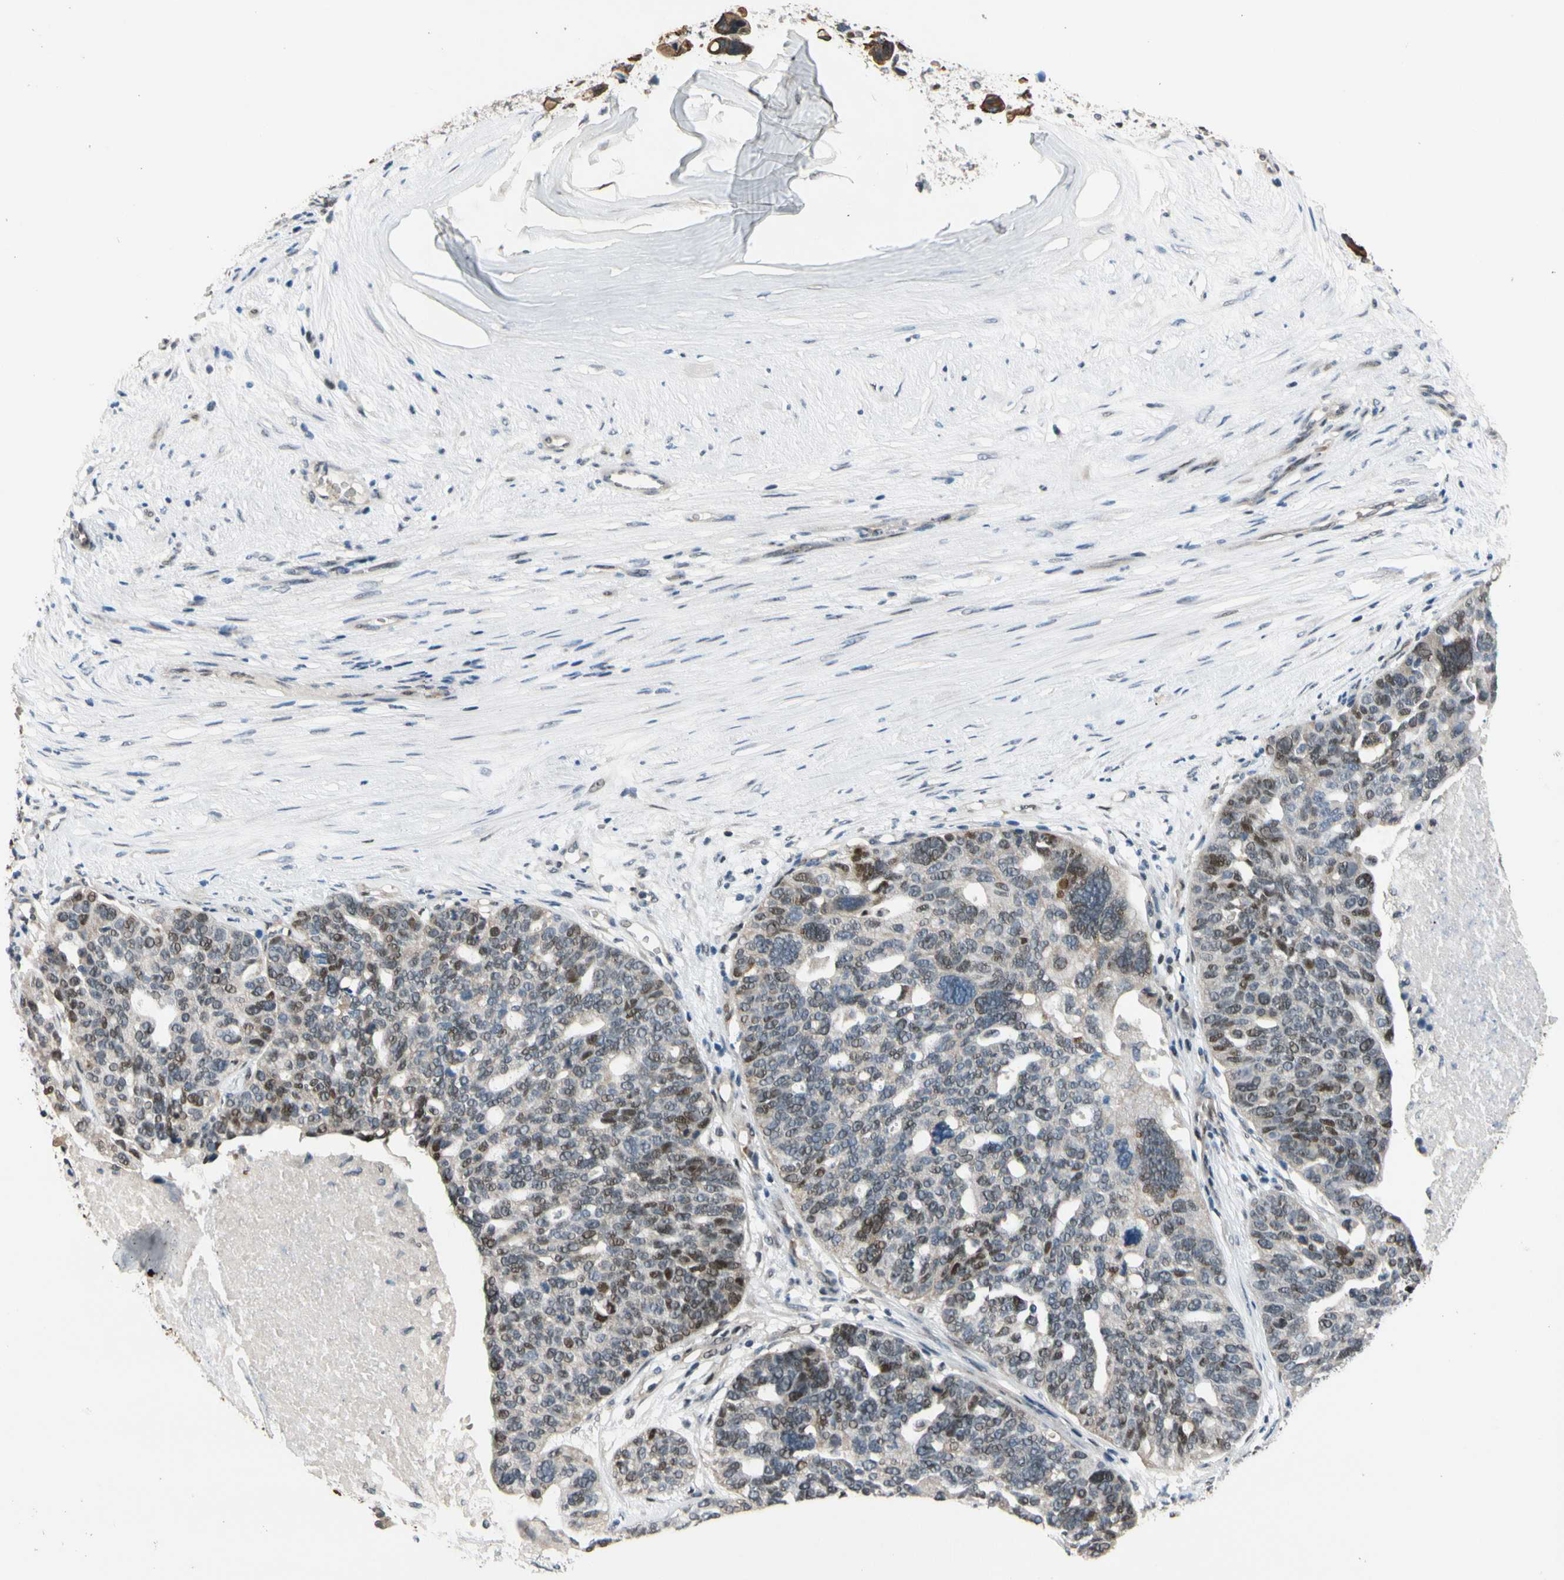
{"staining": {"intensity": "moderate", "quantity": "25%-75%", "location": "nuclear"}, "tissue": "ovarian cancer", "cell_type": "Tumor cells", "image_type": "cancer", "snomed": [{"axis": "morphology", "description": "Cystadenocarcinoma, serous, NOS"}, {"axis": "topography", "description": "Ovary"}], "caption": "Serous cystadenocarcinoma (ovarian) was stained to show a protein in brown. There is medium levels of moderate nuclear expression in approximately 25%-75% of tumor cells. (DAB (3,3'-diaminobenzidine) IHC, brown staining for protein, blue staining for nuclei).", "gene": "ZNF184", "patient": {"sex": "female", "age": 59}}